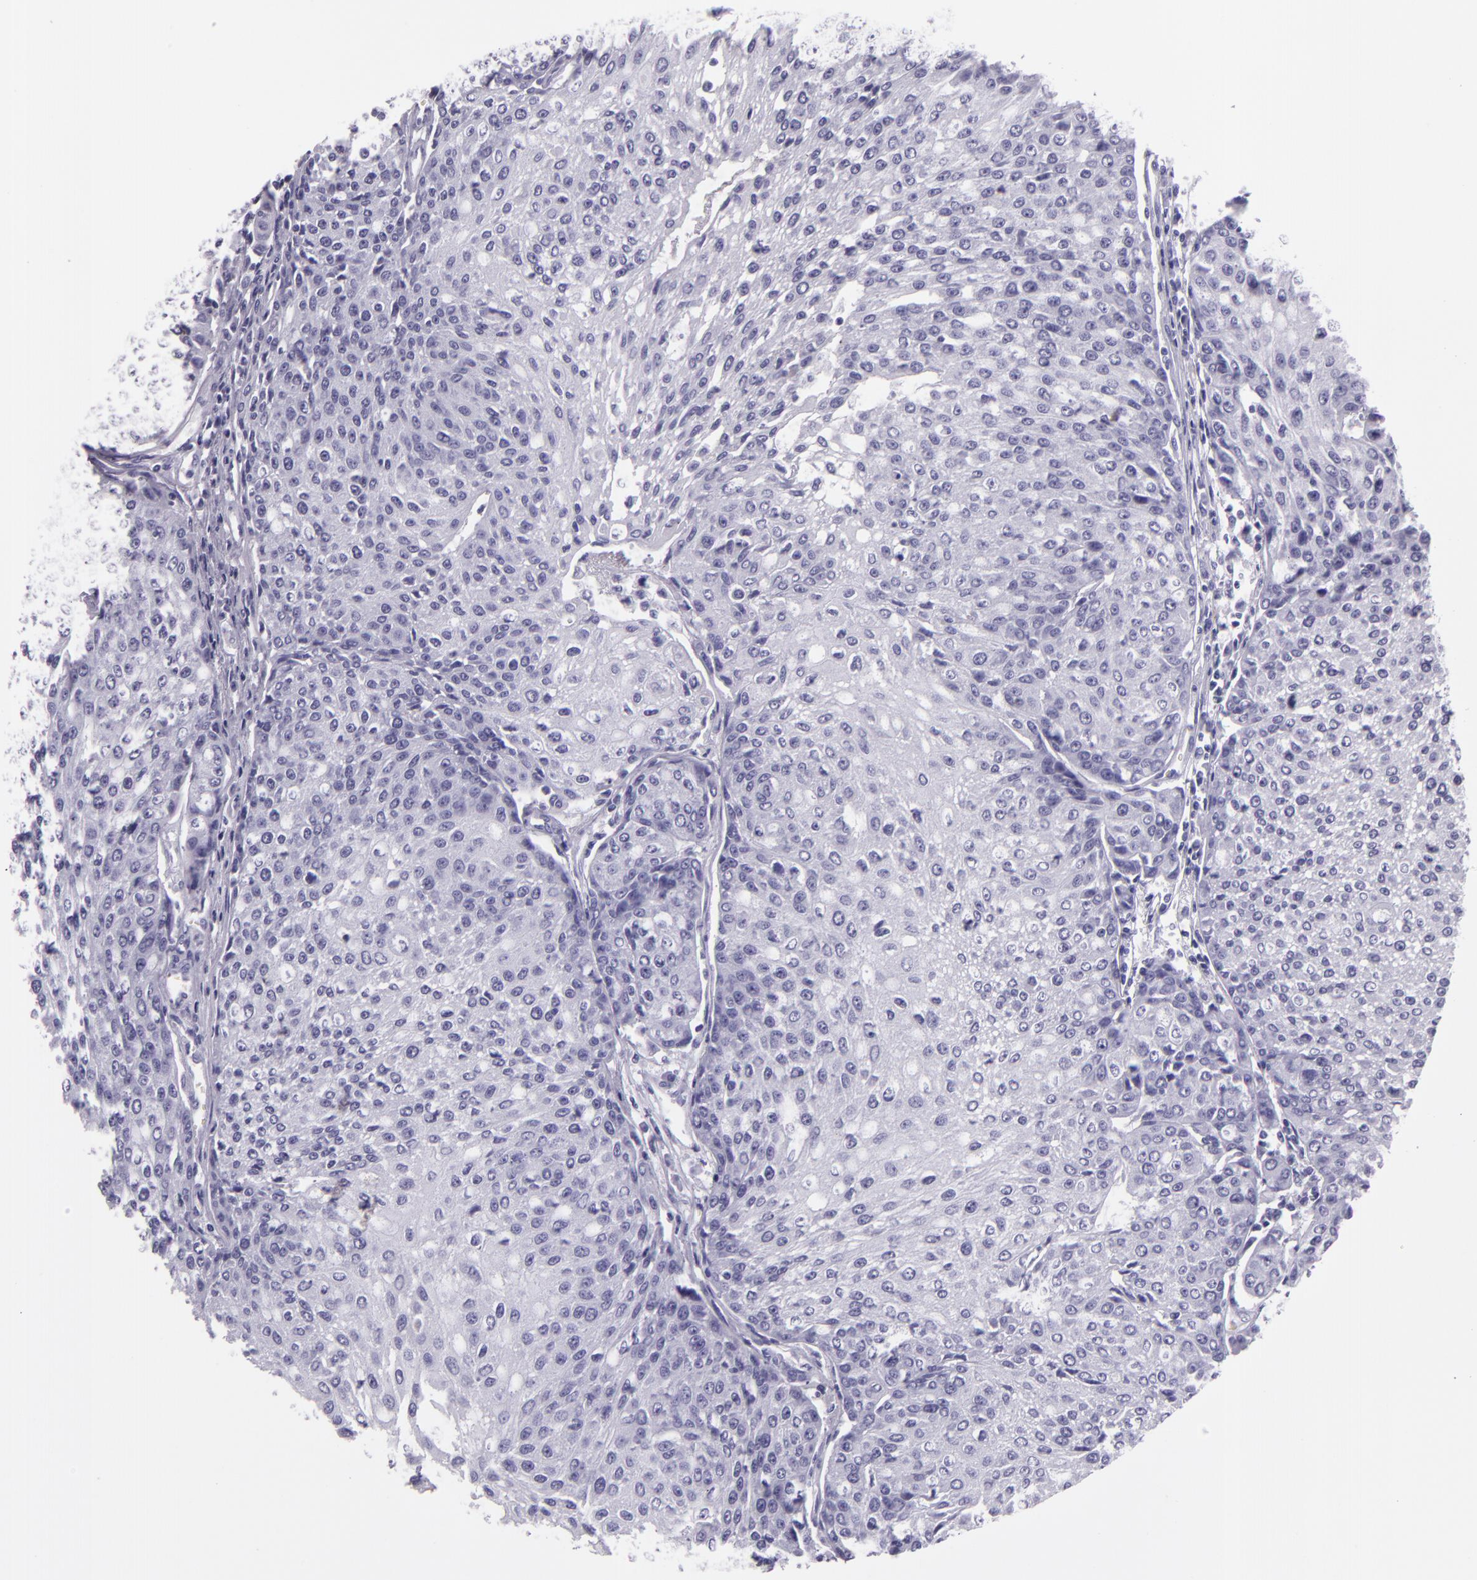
{"staining": {"intensity": "negative", "quantity": "none", "location": "none"}, "tissue": "urothelial cancer", "cell_type": "Tumor cells", "image_type": "cancer", "snomed": [{"axis": "morphology", "description": "Urothelial carcinoma, High grade"}, {"axis": "topography", "description": "Urinary bladder"}], "caption": "An image of urothelial cancer stained for a protein exhibits no brown staining in tumor cells.", "gene": "CR2", "patient": {"sex": "female", "age": 85}}